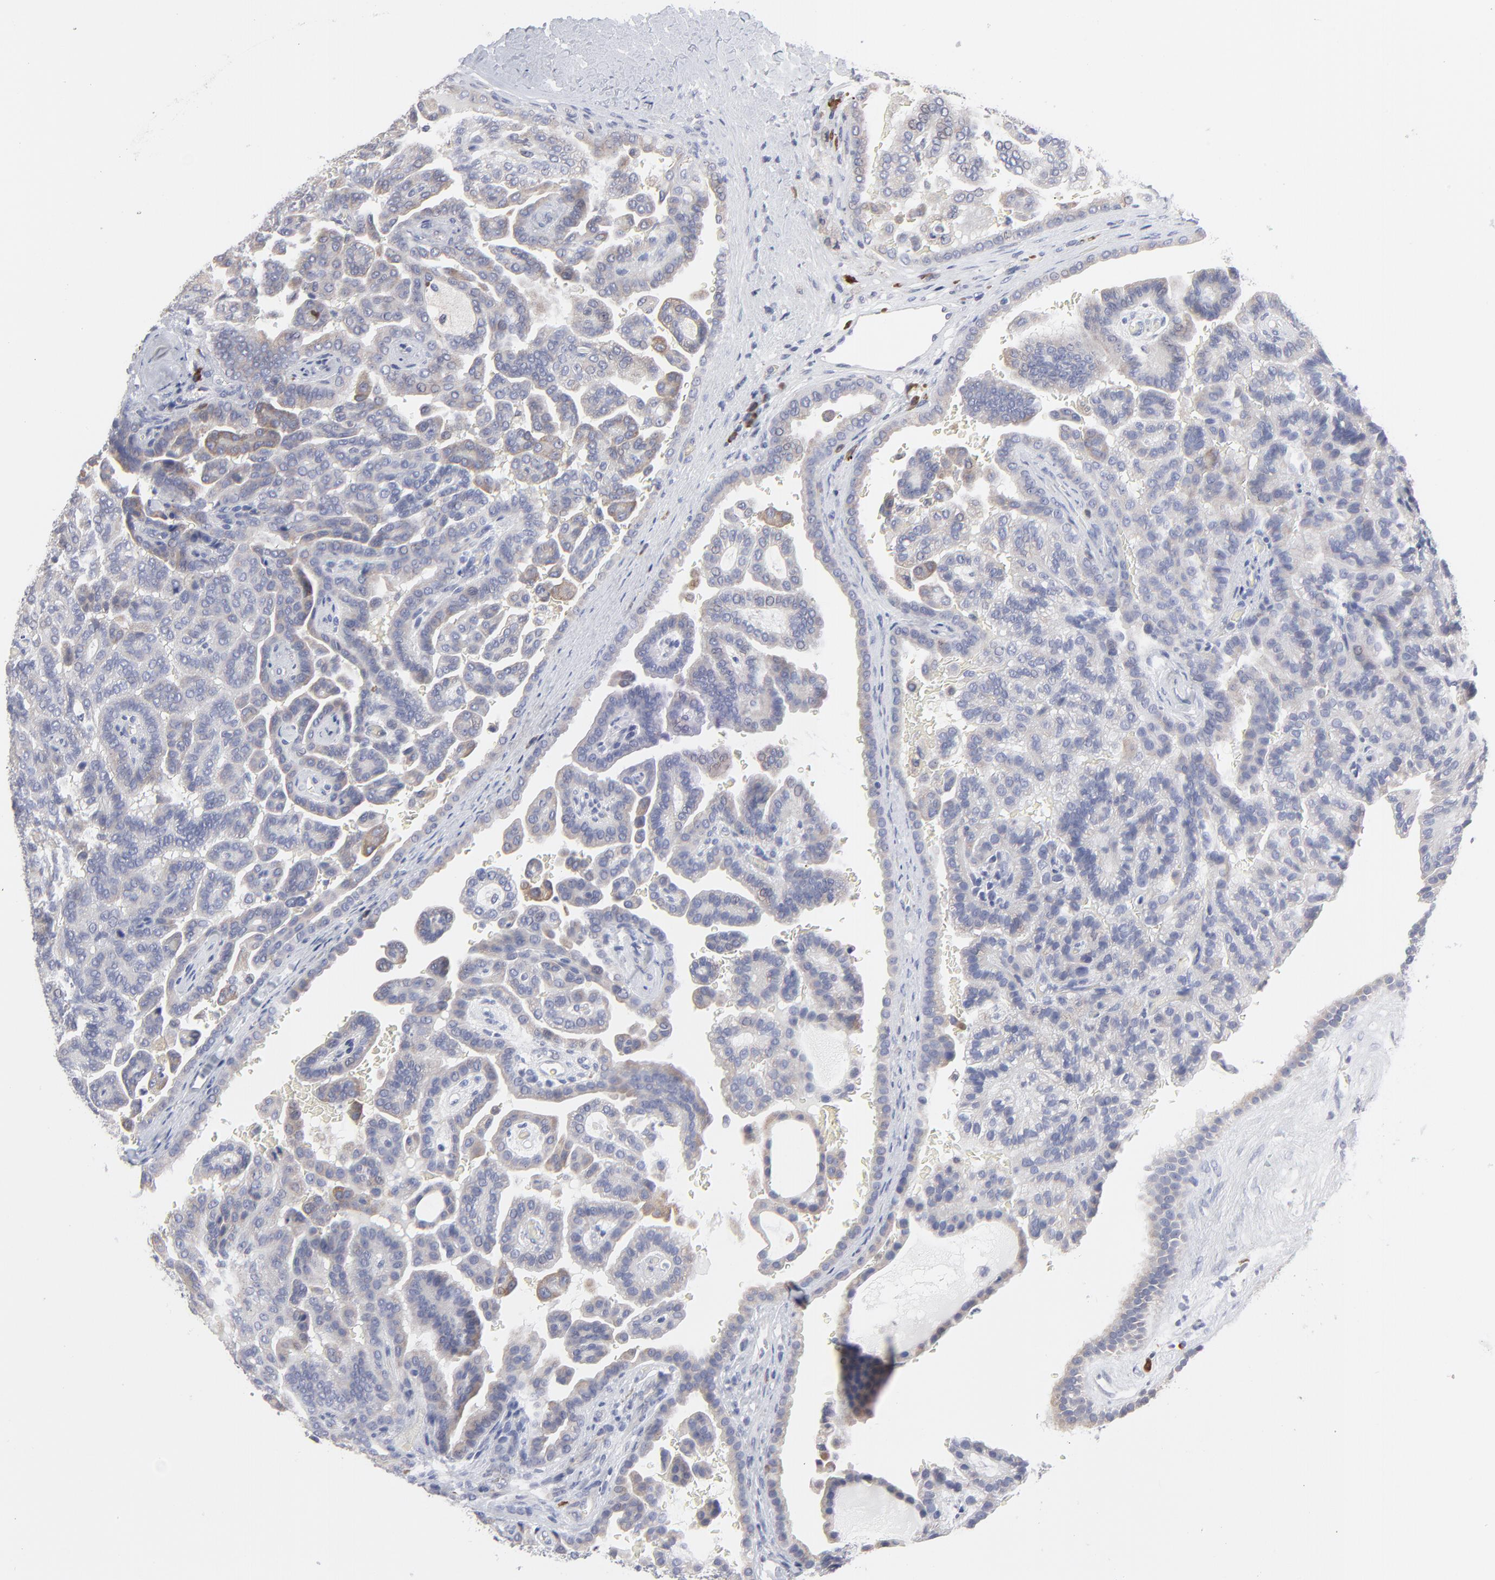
{"staining": {"intensity": "weak", "quantity": "<25%", "location": "cytoplasmic/membranous"}, "tissue": "renal cancer", "cell_type": "Tumor cells", "image_type": "cancer", "snomed": [{"axis": "morphology", "description": "Adenocarcinoma, NOS"}, {"axis": "topography", "description": "Kidney"}], "caption": "Tumor cells show no significant positivity in renal cancer (adenocarcinoma). (DAB (3,3'-diaminobenzidine) immunohistochemistry (IHC), high magnification).", "gene": "TRIM22", "patient": {"sex": "male", "age": 61}}